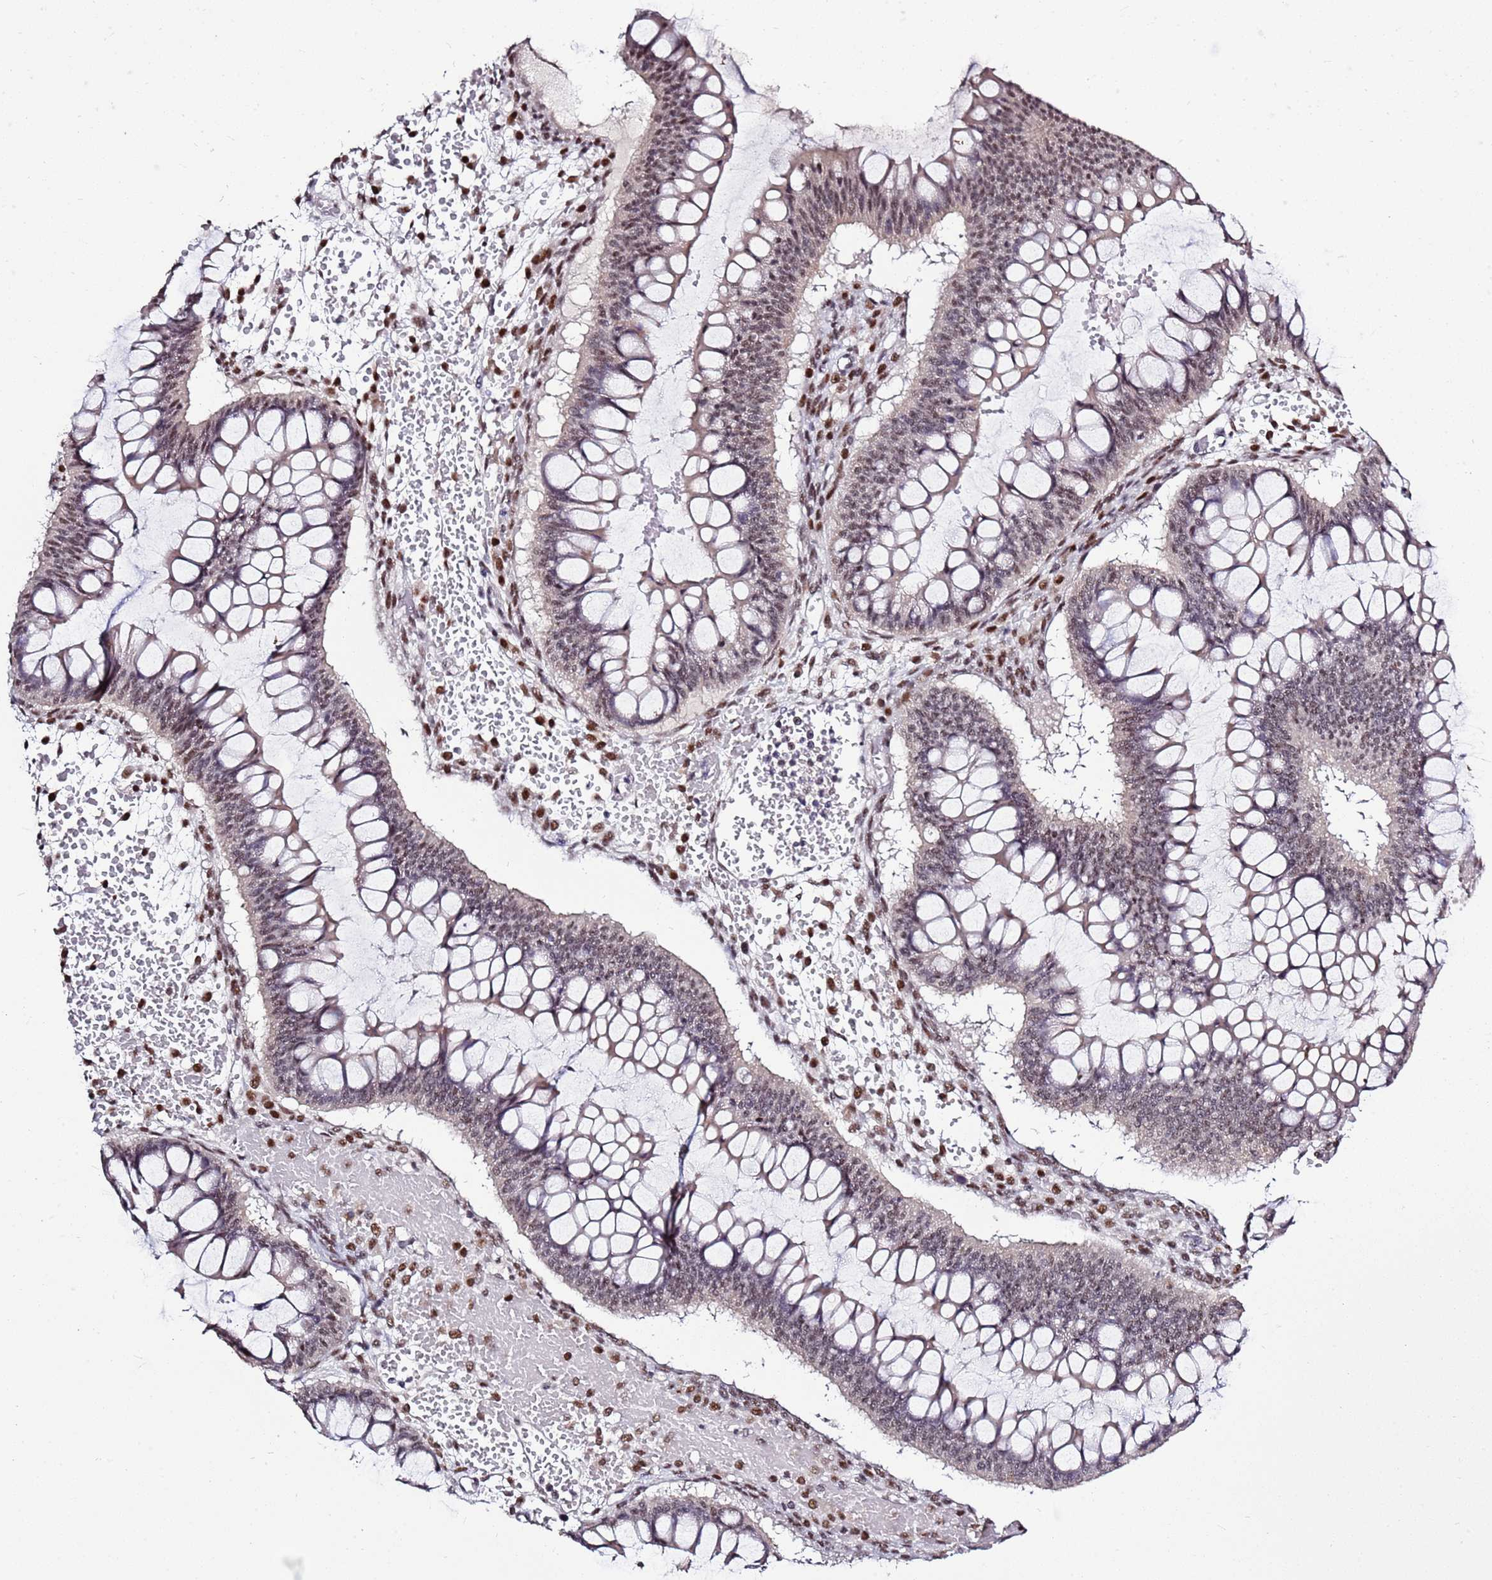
{"staining": {"intensity": "weak", "quantity": "25%-75%", "location": "nuclear"}, "tissue": "ovarian cancer", "cell_type": "Tumor cells", "image_type": "cancer", "snomed": [{"axis": "morphology", "description": "Cystadenocarcinoma, mucinous, NOS"}, {"axis": "topography", "description": "Ovary"}], "caption": "Protein expression analysis of ovarian cancer demonstrates weak nuclear positivity in approximately 25%-75% of tumor cells.", "gene": "AKAP8L", "patient": {"sex": "female", "age": 73}}